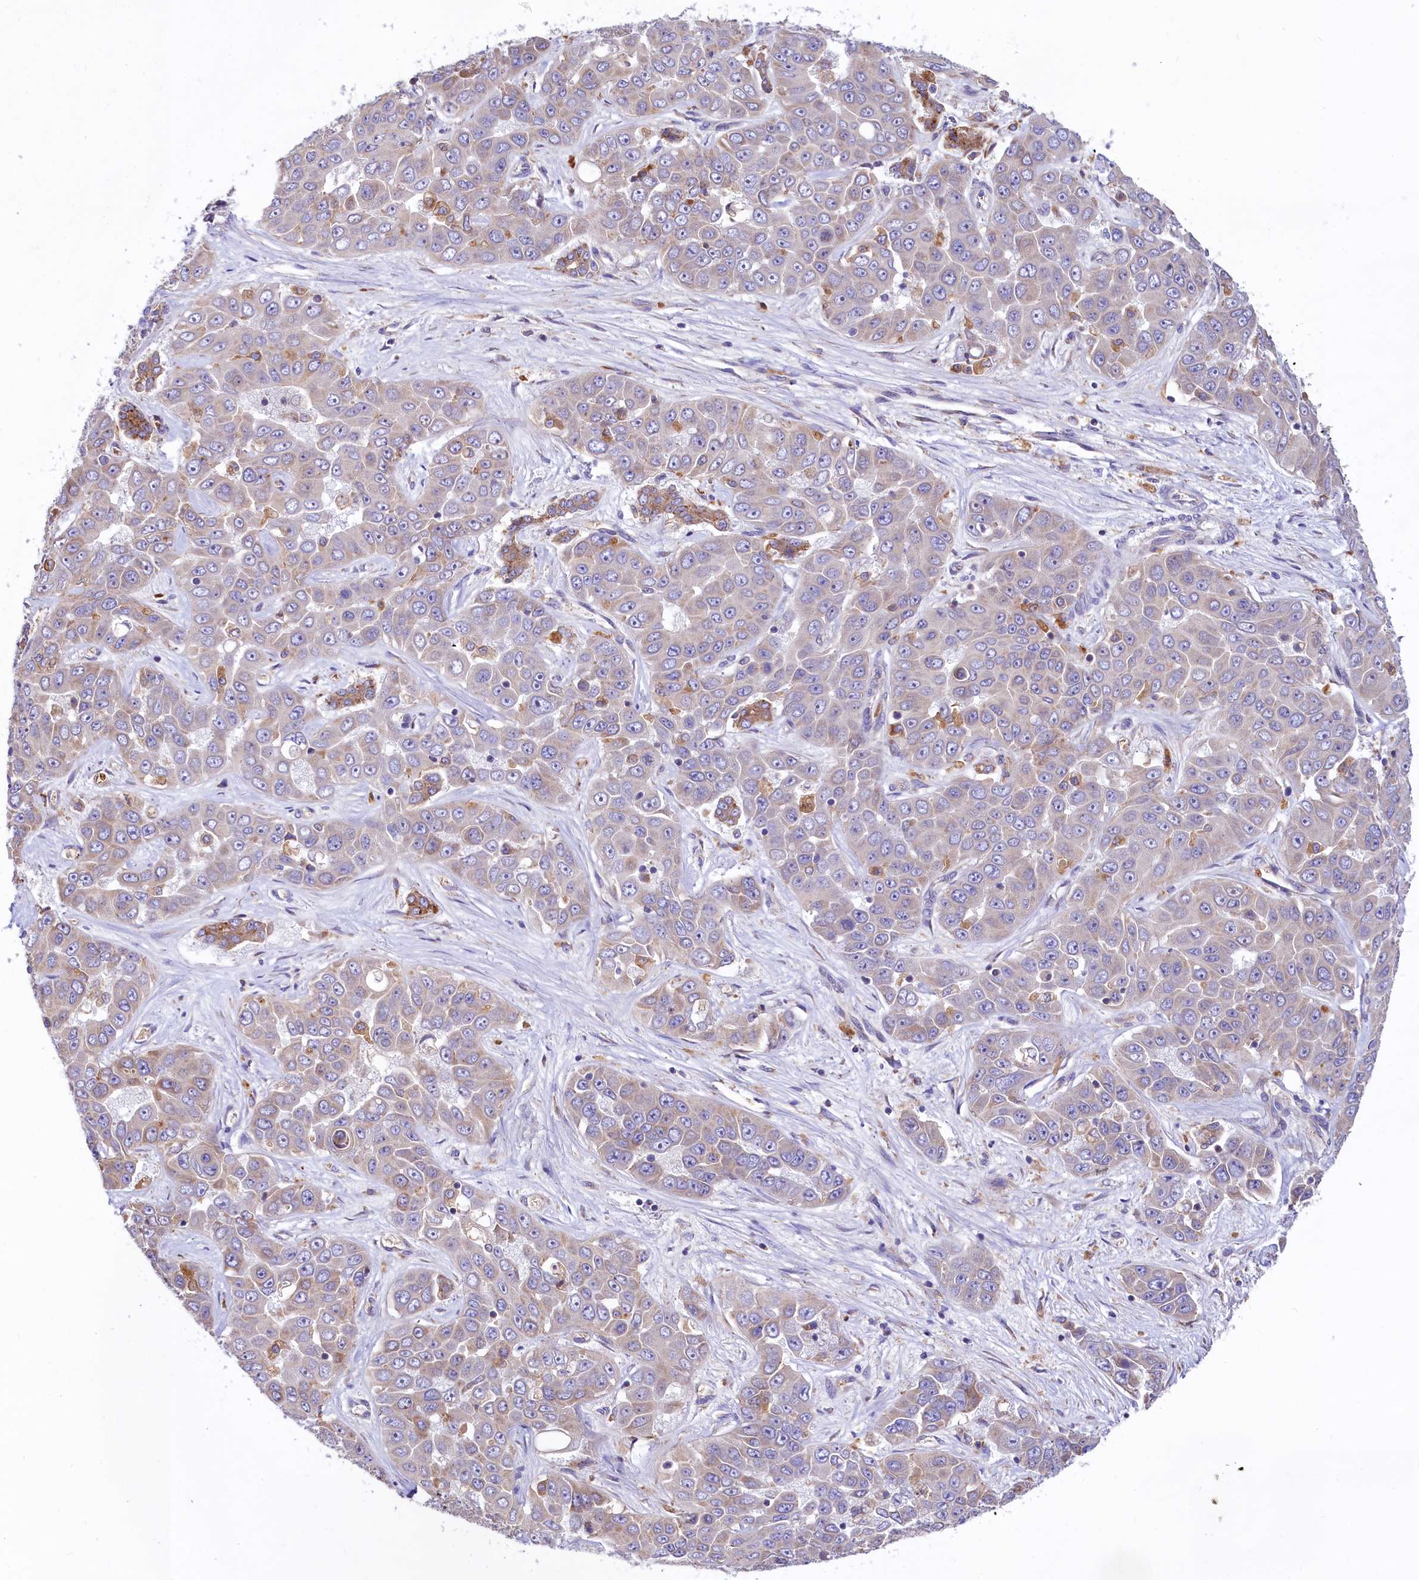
{"staining": {"intensity": "negative", "quantity": "none", "location": "none"}, "tissue": "liver cancer", "cell_type": "Tumor cells", "image_type": "cancer", "snomed": [{"axis": "morphology", "description": "Cholangiocarcinoma"}, {"axis": "topography", "description": "Liver"}], "caption": "A micrograph of human liver cancer is negative for staining in tumor cells.", "gene": "HPS6", "patient": {"sex": "female", "age": 52}}